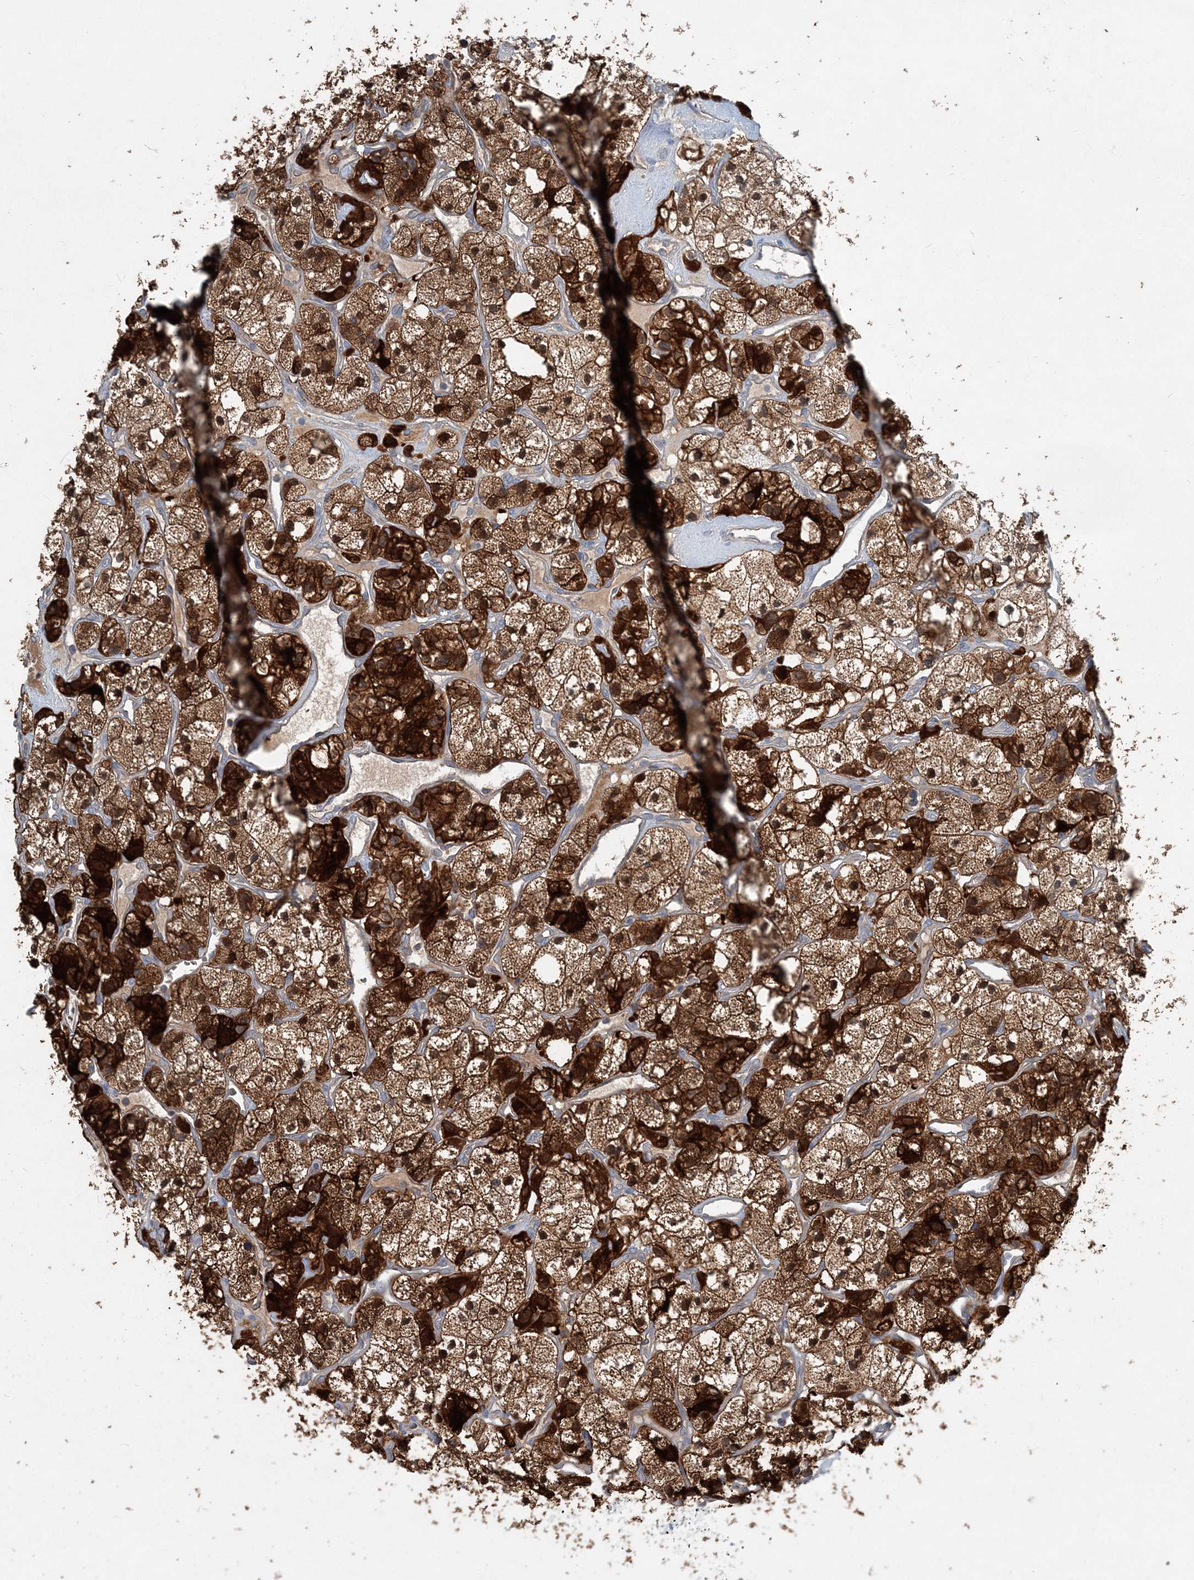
{"staining": {"intensity": "strong", "quantity": ">75%", "location": "cytoplasmic/membranous,nuclear"}, "tissue": "renal cancer", "cell_type": "Tumor cells", "image_type": "cancer", "snomed": [{"axis": "morphology", "description": "Adenocarcinoma, NOS"}, {"axis": "topography", "description": "Kidney"}], "caption": "Renal cancer stained with a brown dye displays strong cytoplasmic/membranous and nuclear positive positivity in about >75% of tumor cells.", "gene": "ARMH1", "patient": {"sex": "female", "age": 57}}